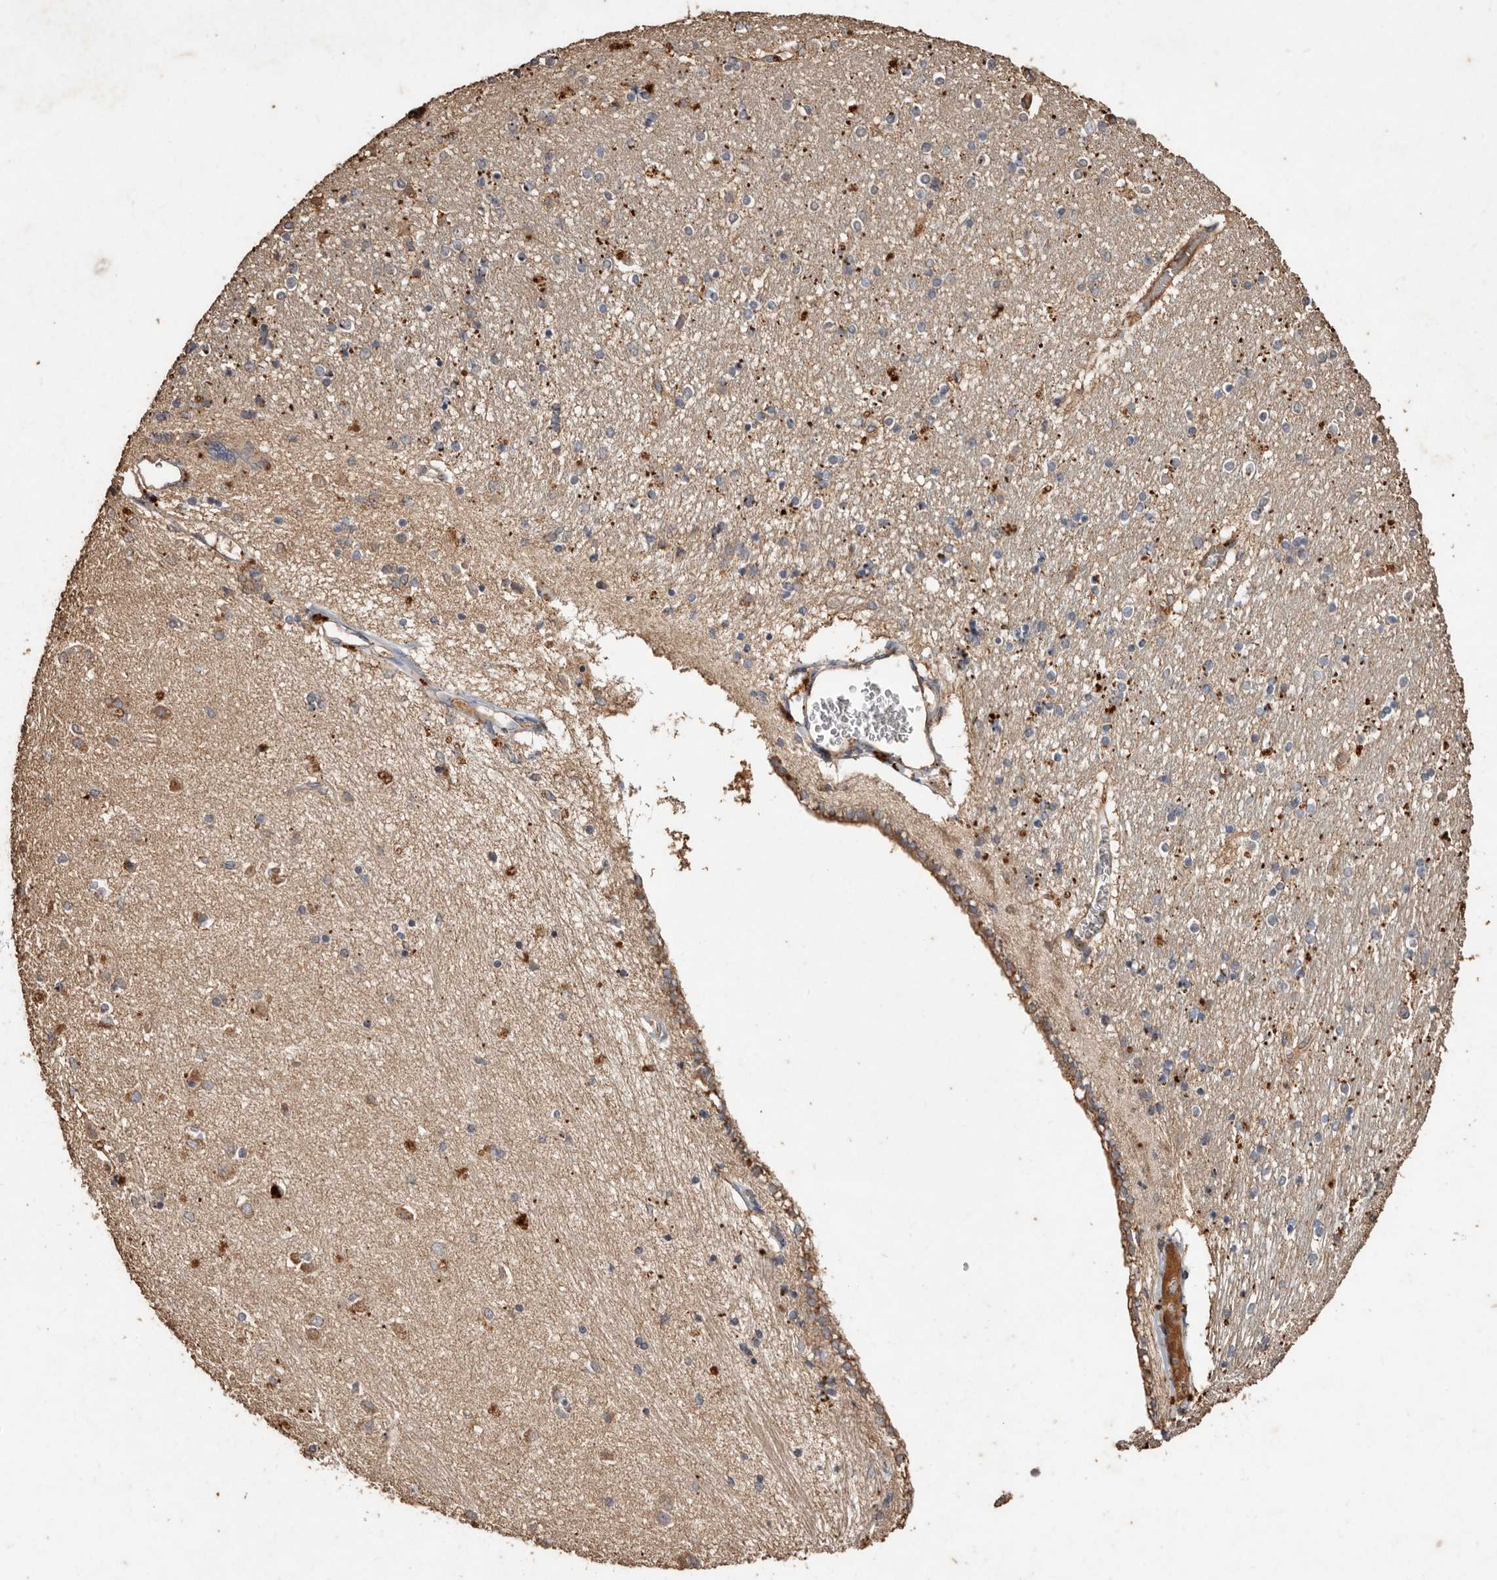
{"staining": {"intensity": "moderate", "quantity": "<25%", "location": "cytoplasmic/membranous"}, "tissue": "hippocampus", "cell_type": "Glial cells", "image_type": "normal", "snomed": [{"axis": "morphology", "description": "Normal tissue, NOS"}, {"axis": "topography", "description": "Hippocampus"}], "caption": "This is a histology image of immunohistochemistry staining of unremarkable hippocampus, which shows moderate expression in the cytoplasmic/membranous of glial cells.", "gene": "FARS2", "patient": {"sex": "female", "age": 54}}